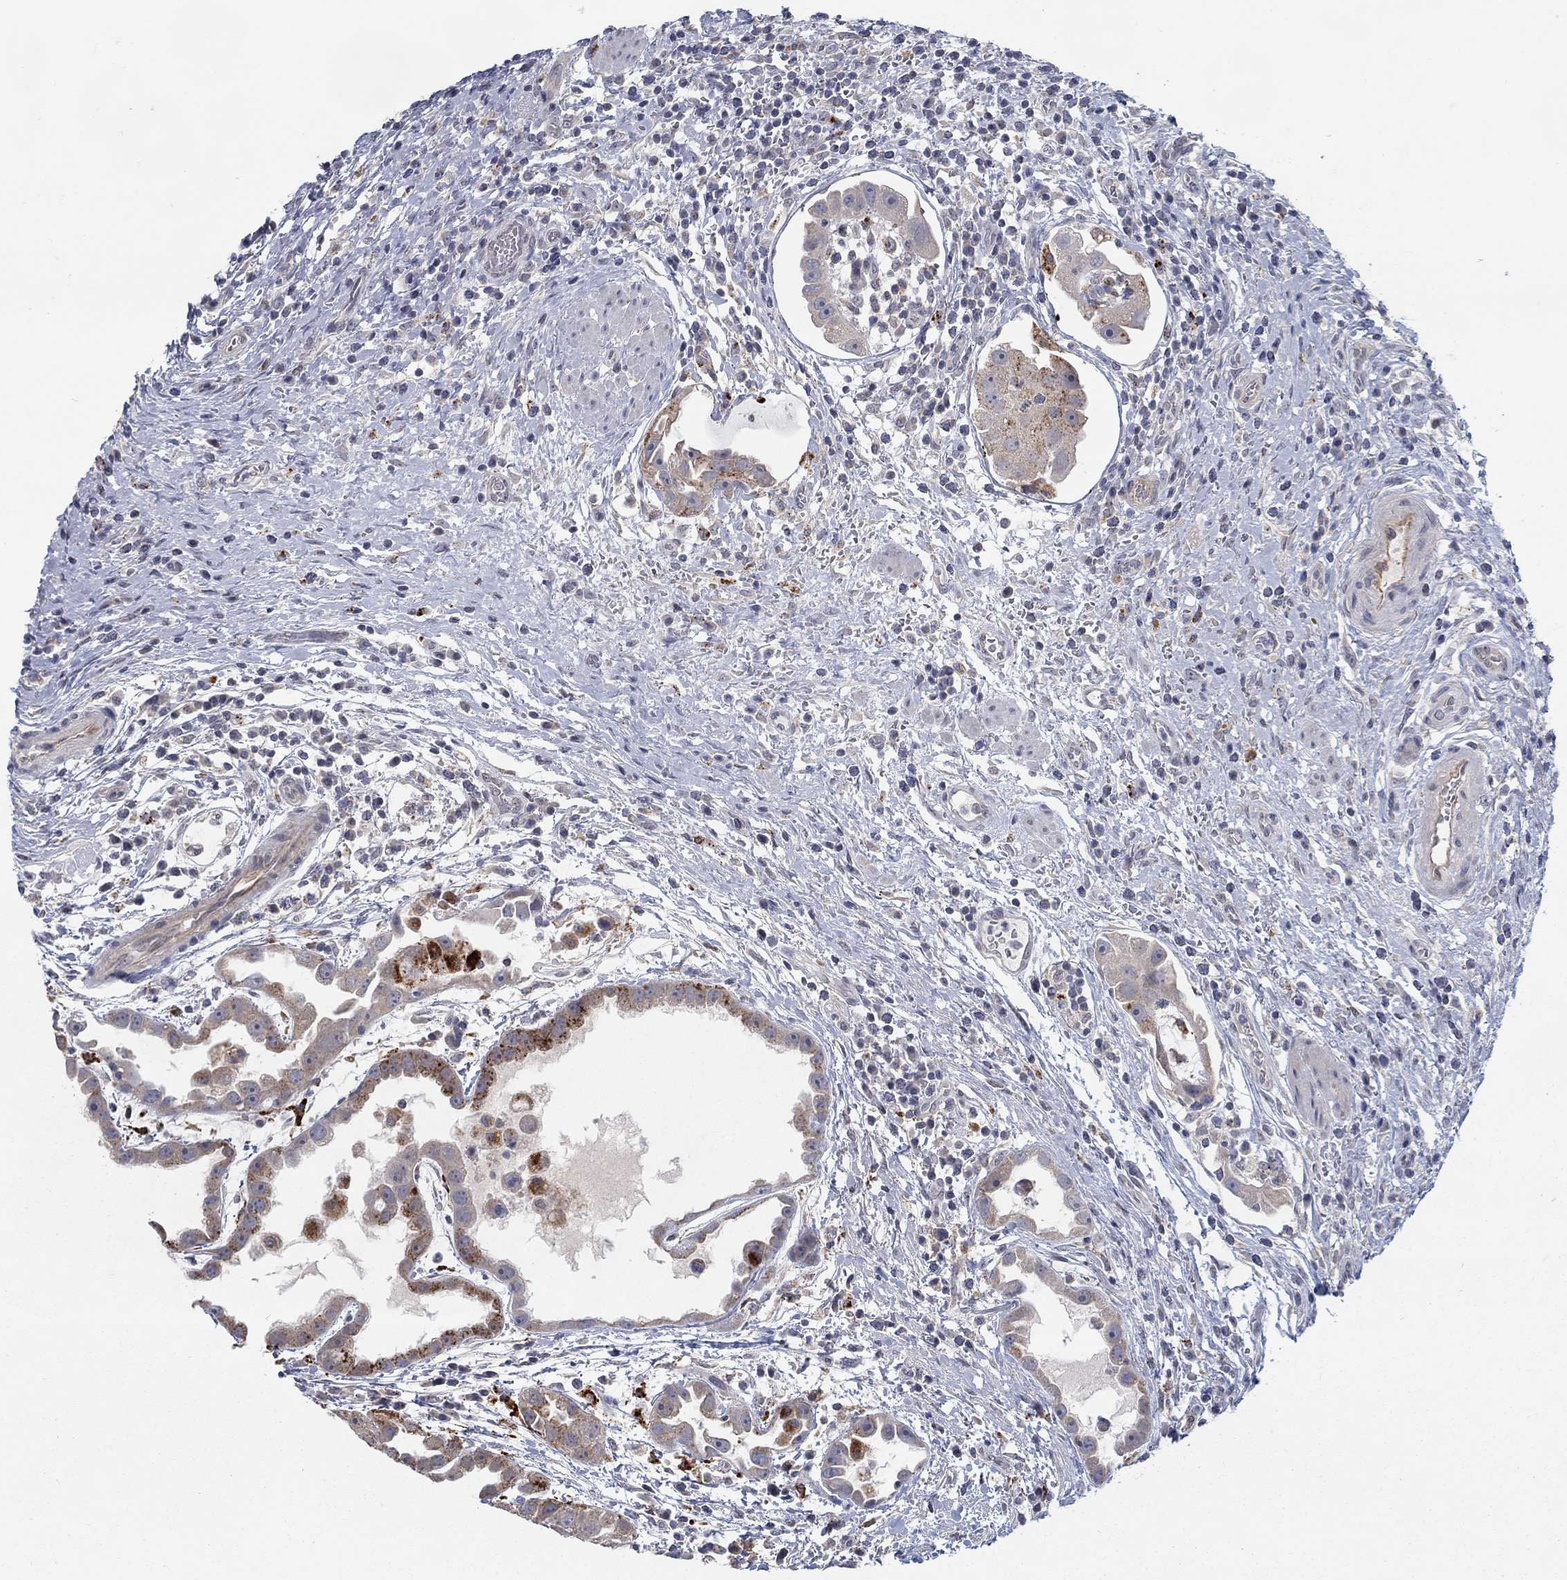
{"staining": {"intensity": "strong", "quantity": "25%-75%", "location": "cytoplasmic/membranous"}, "tissue": "urothelial cancer", "cell_type": "Tumor cells", "image_type": "cancer", "snomed": [{"axis": "morphology", "description": "Urothelial carcinoma, High grade"}, {"axis": "topography", "description": "Urinary bladder"}], "caption": "Tumor cells demonstrate high levels of strong cytoplasmic/membranous staining in approximately 25%-75% of cells in human high-grade urothelial carcinoma. The protein of interest is stained brown, and the nuclei are stained in blue (DAB (3,3'-diaminobenzidine) IHC with brightfield microscopy, high magnification).", "gene": "MTSS2", "patient": {"sex": "female", "age": 41}}